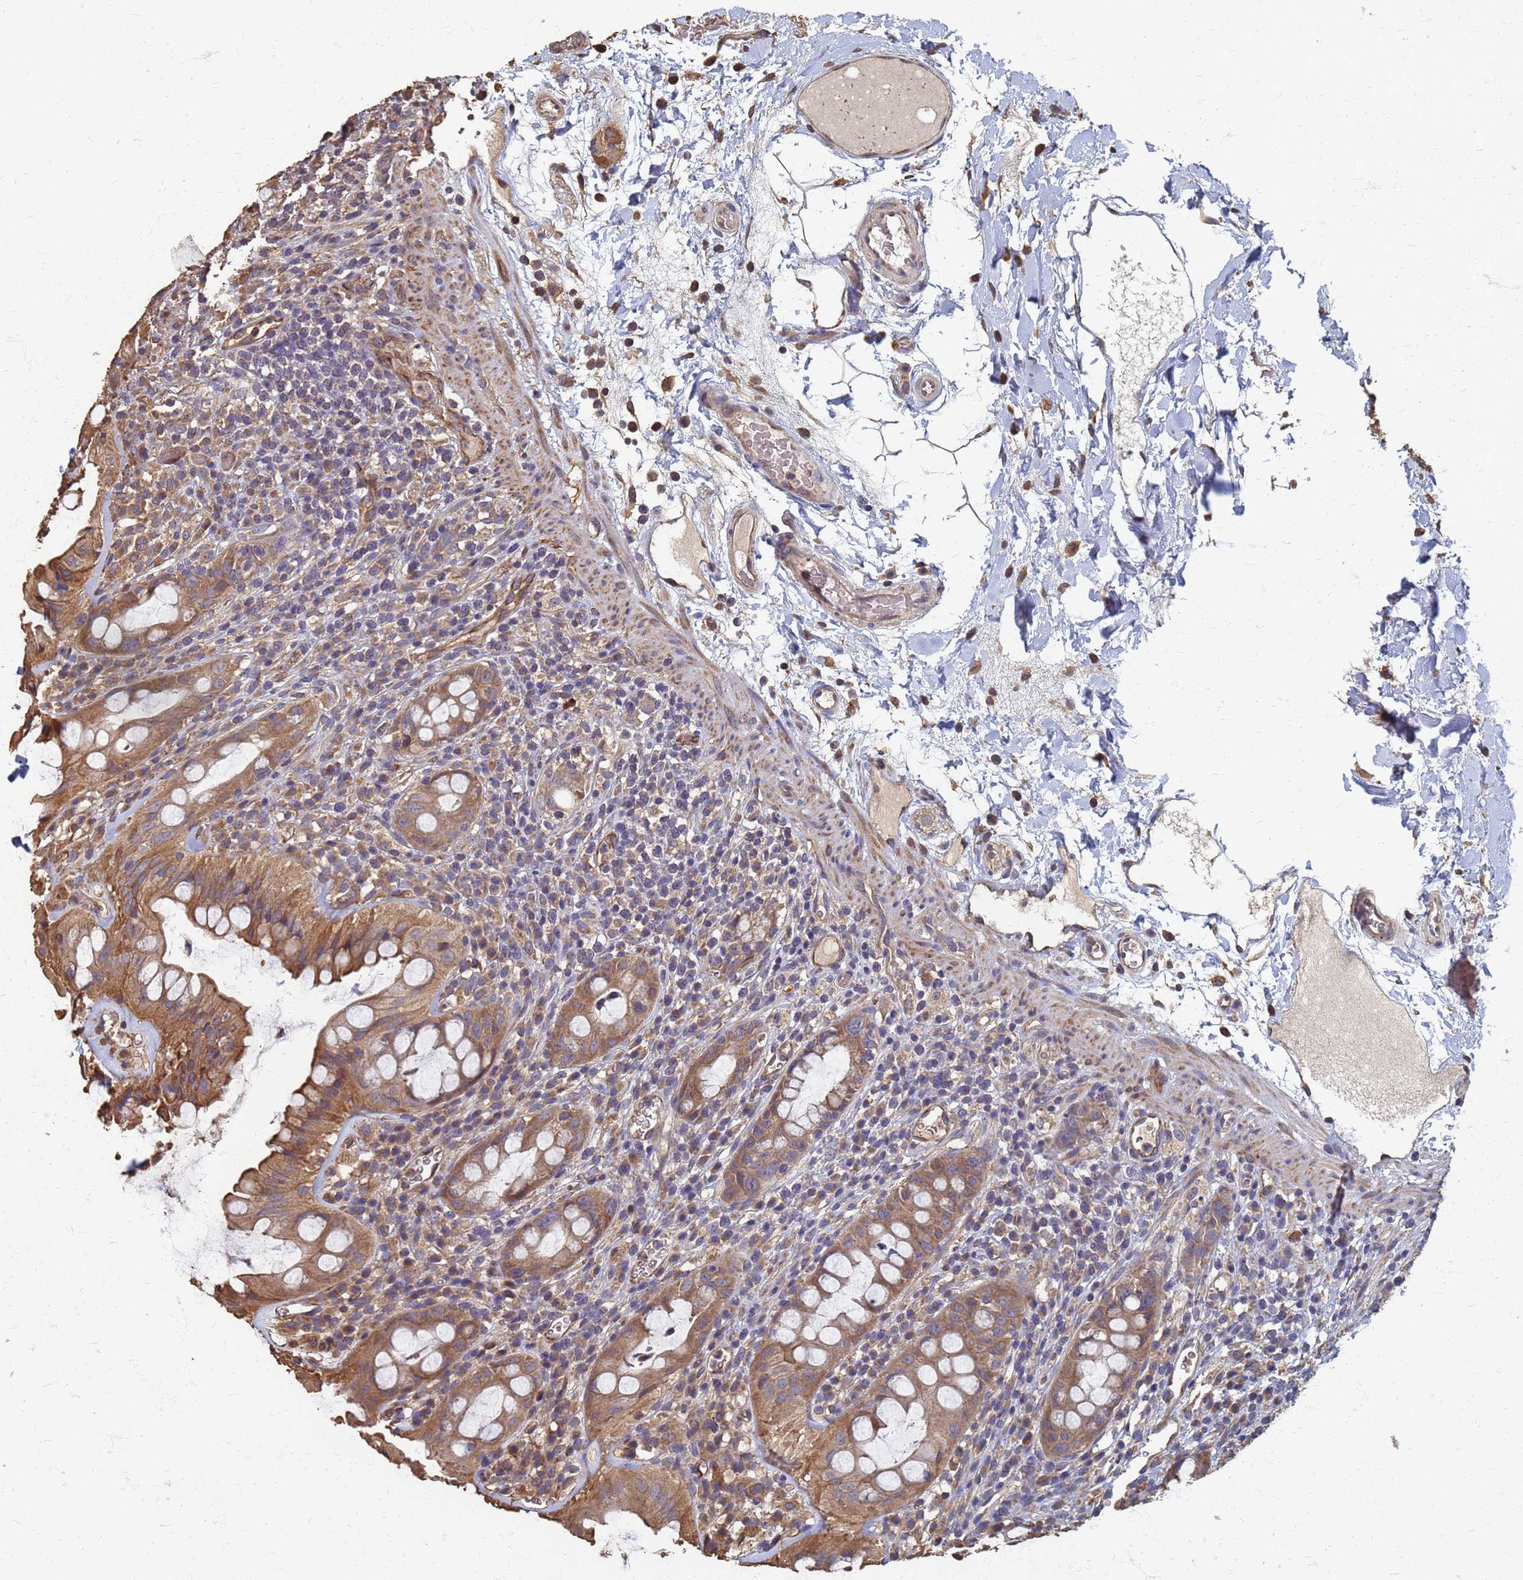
{"staining": {"intensity": "moderate", "quantity": ">75%", "location": "cytoplasmic/membranous"}, "tissue": "rectum", "cell_type": "Glandular cells", "image_type": "normal", "snomed": [{"axis": "morphology", "description": "Normal tissue, NOS"}, {"axis": "topography", "description": "Rectum"}], "caption": "This image demonstrates immunohistochemistry staining of normal rectum, with medium moderate cytoplasmic/membranous staining in about >75% of glandular cells.", "gene": "DPH5", "patient": {"sex": "female", "age": 57}}